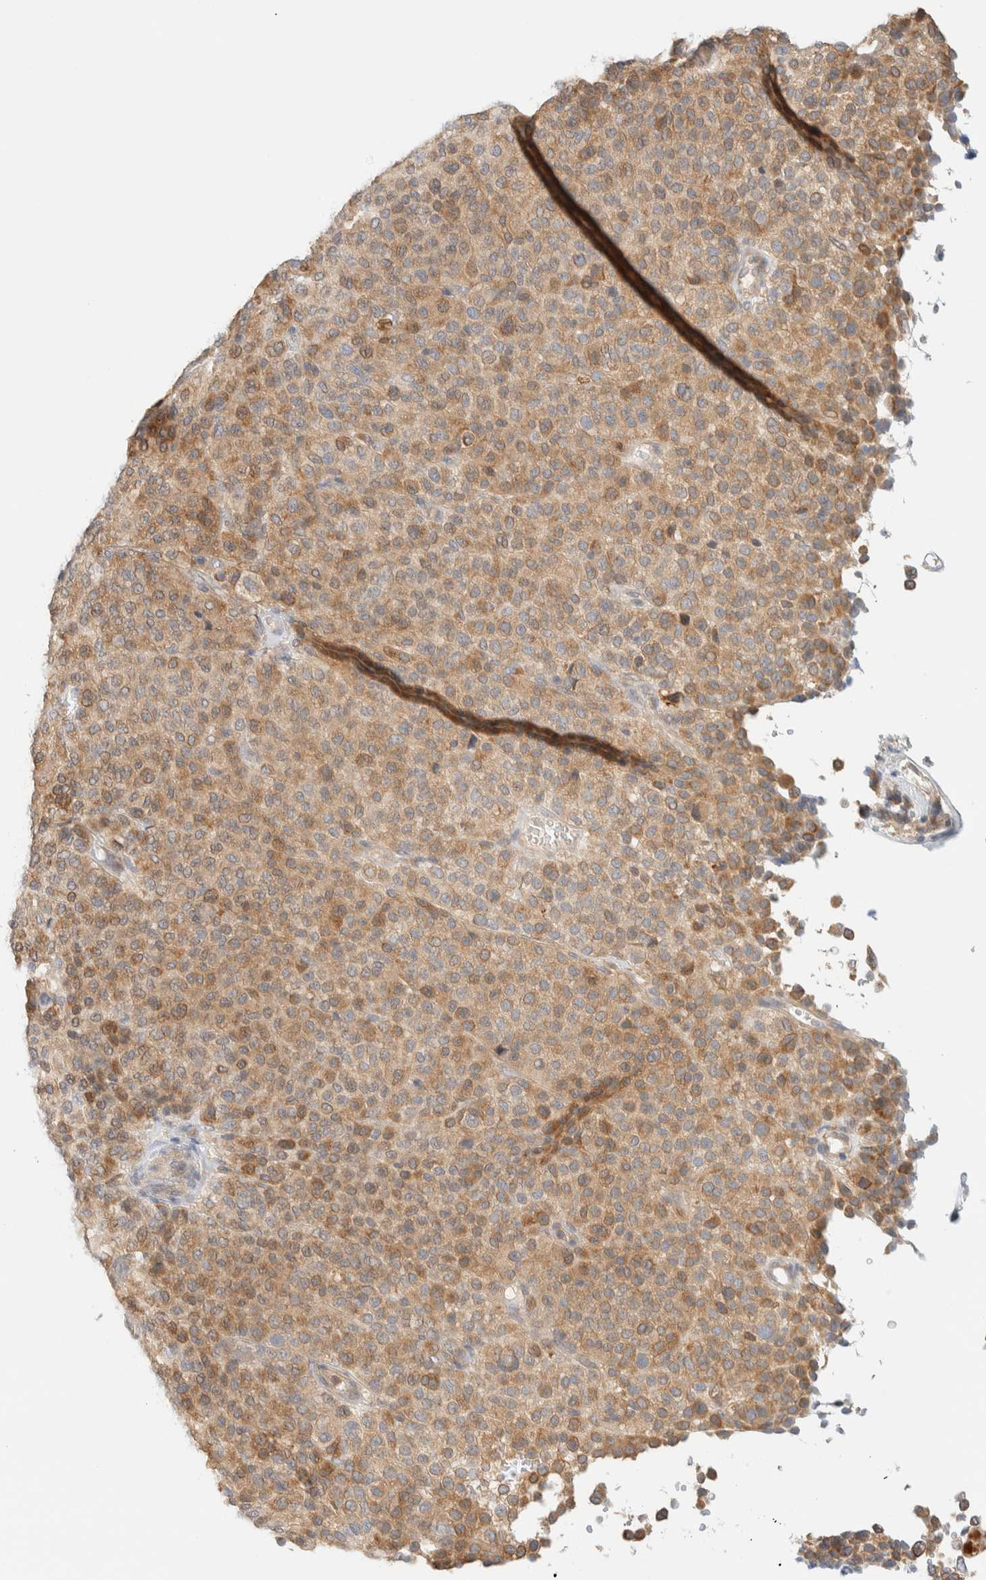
{"staining": {"intensity": "moderate", "quantity": ">75%", "location": "cytoplasmic/membranous"}, "tissue": "melanoma", "cell_type": "Tumor cells", "image_type": "cancer", "snomed": [{"axis": "morphology", "description": "Malignant melanoma, Metastatic site"}, {"axis": "topography", "description": "Pancreas"}], "caption": "Moderate cytoplasmic/membranous staining is present in about >75% of tumor cells in melanoma.", "gene": "NT5C", "patient": {"sex": "female", "age": 30}}